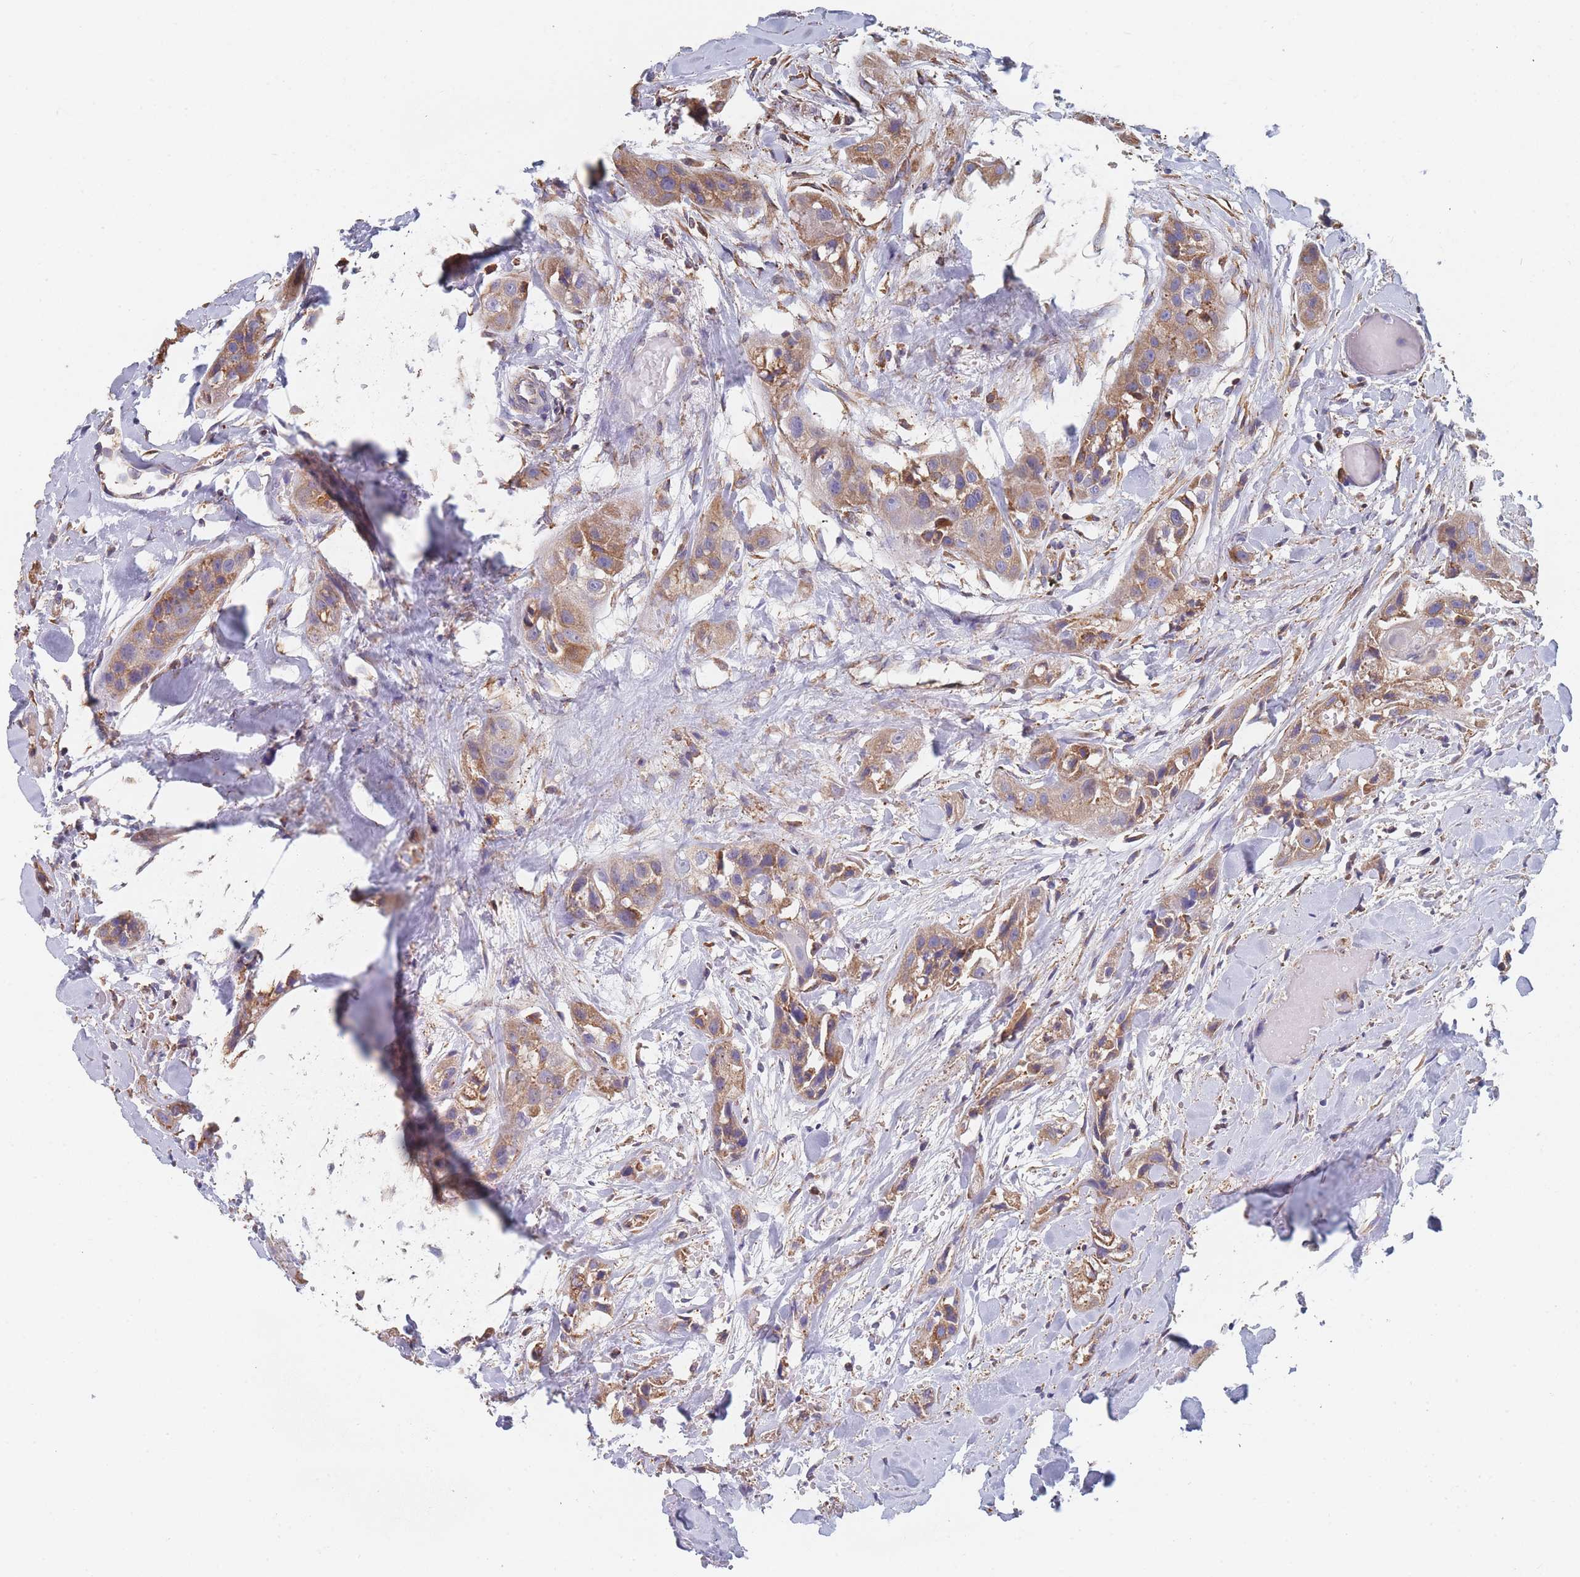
{"staining": {"intensity": "moderate", "quantity": ">75%", "location": "cytoplasmic/membranous"}, "tissue": "head and neck cancer", "cell_type": "Tumor cells", "image_type": "cancer", "snomed": [{"axis": "morphology", "description": "Normal tissue, NOS"}, {"axis": "morphology", "description": "Squamous cell carcinoma, NOS"}, {"axis": "topography", "description": "Skeletal muscle"}, {"axis": "topography", "description": "Head-Neck"}], "caption": "Tumor cells show moderate cytoplasmic/membranous expression in about >75% of cells in head and neck squamous cell carcinoma.", "gene": "OR7C2", "patient": {"sex": "male", "age": 51}}